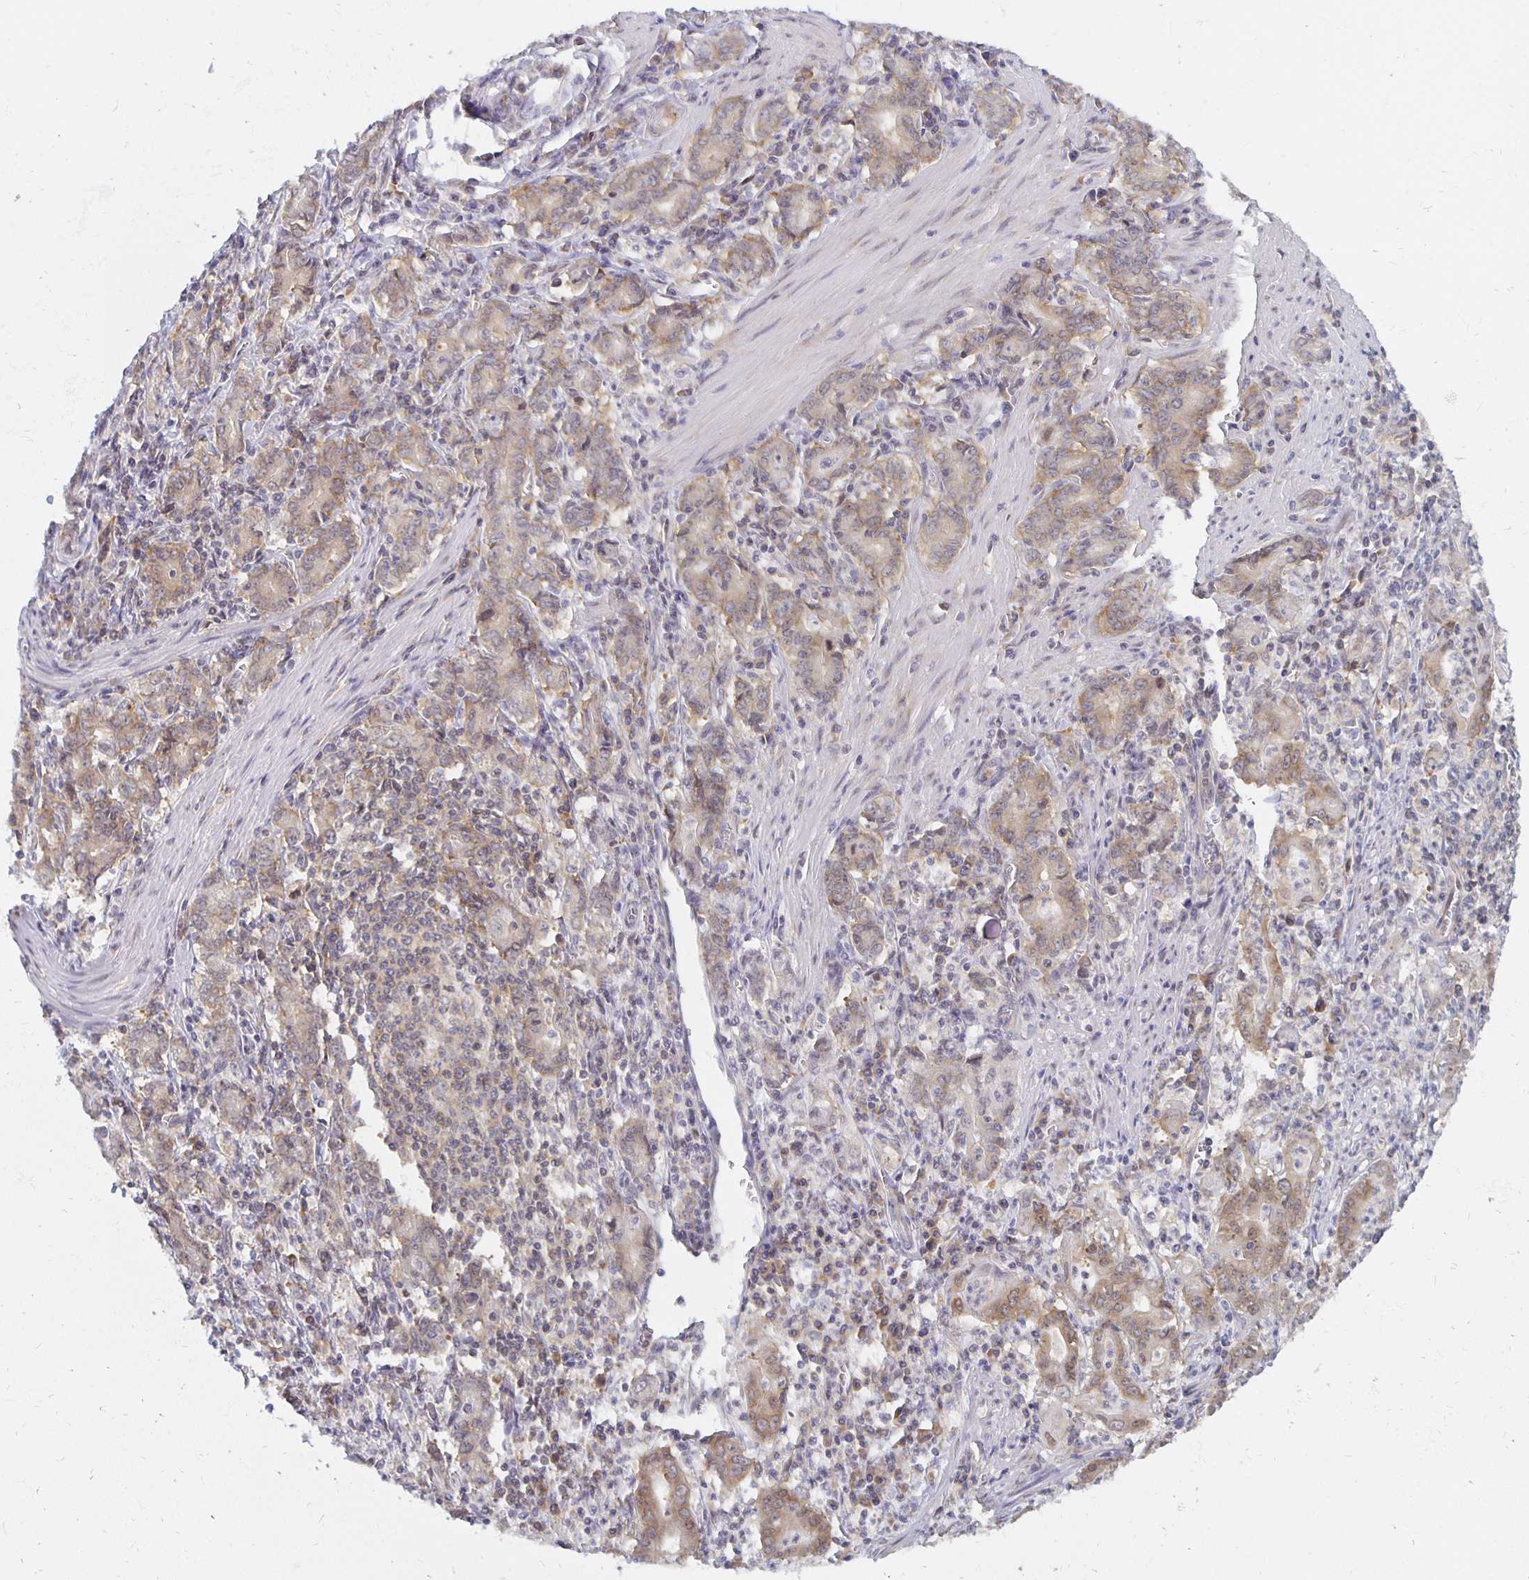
{"staining": {"intensity": "weak", "quantity": "25%-75%", "location": "cytoplasmic/membranous"}, "tissue": "stomach cancer", "cell_type": "Tumor cells", "image_type": "cancer", "snomed": [{"axis": "morphology", "description": "Adenocarcinoma, NOS"}, {"axis": "topography", "description": "Stomach, upper"}], "caption": "DAB (3,3'-diaminobenzidine) immunohistochemical staining of human stomach cancer reveals weak cytoplasmic/membranous protein expression in about 25%-75% of tumor cells. (DAB (3,3'-diaminobenzidine) = brown stain, brightfield microscopy at high magnification).", "gene": "PDAP1", "patient": {"sex": "female", "age": 79}}